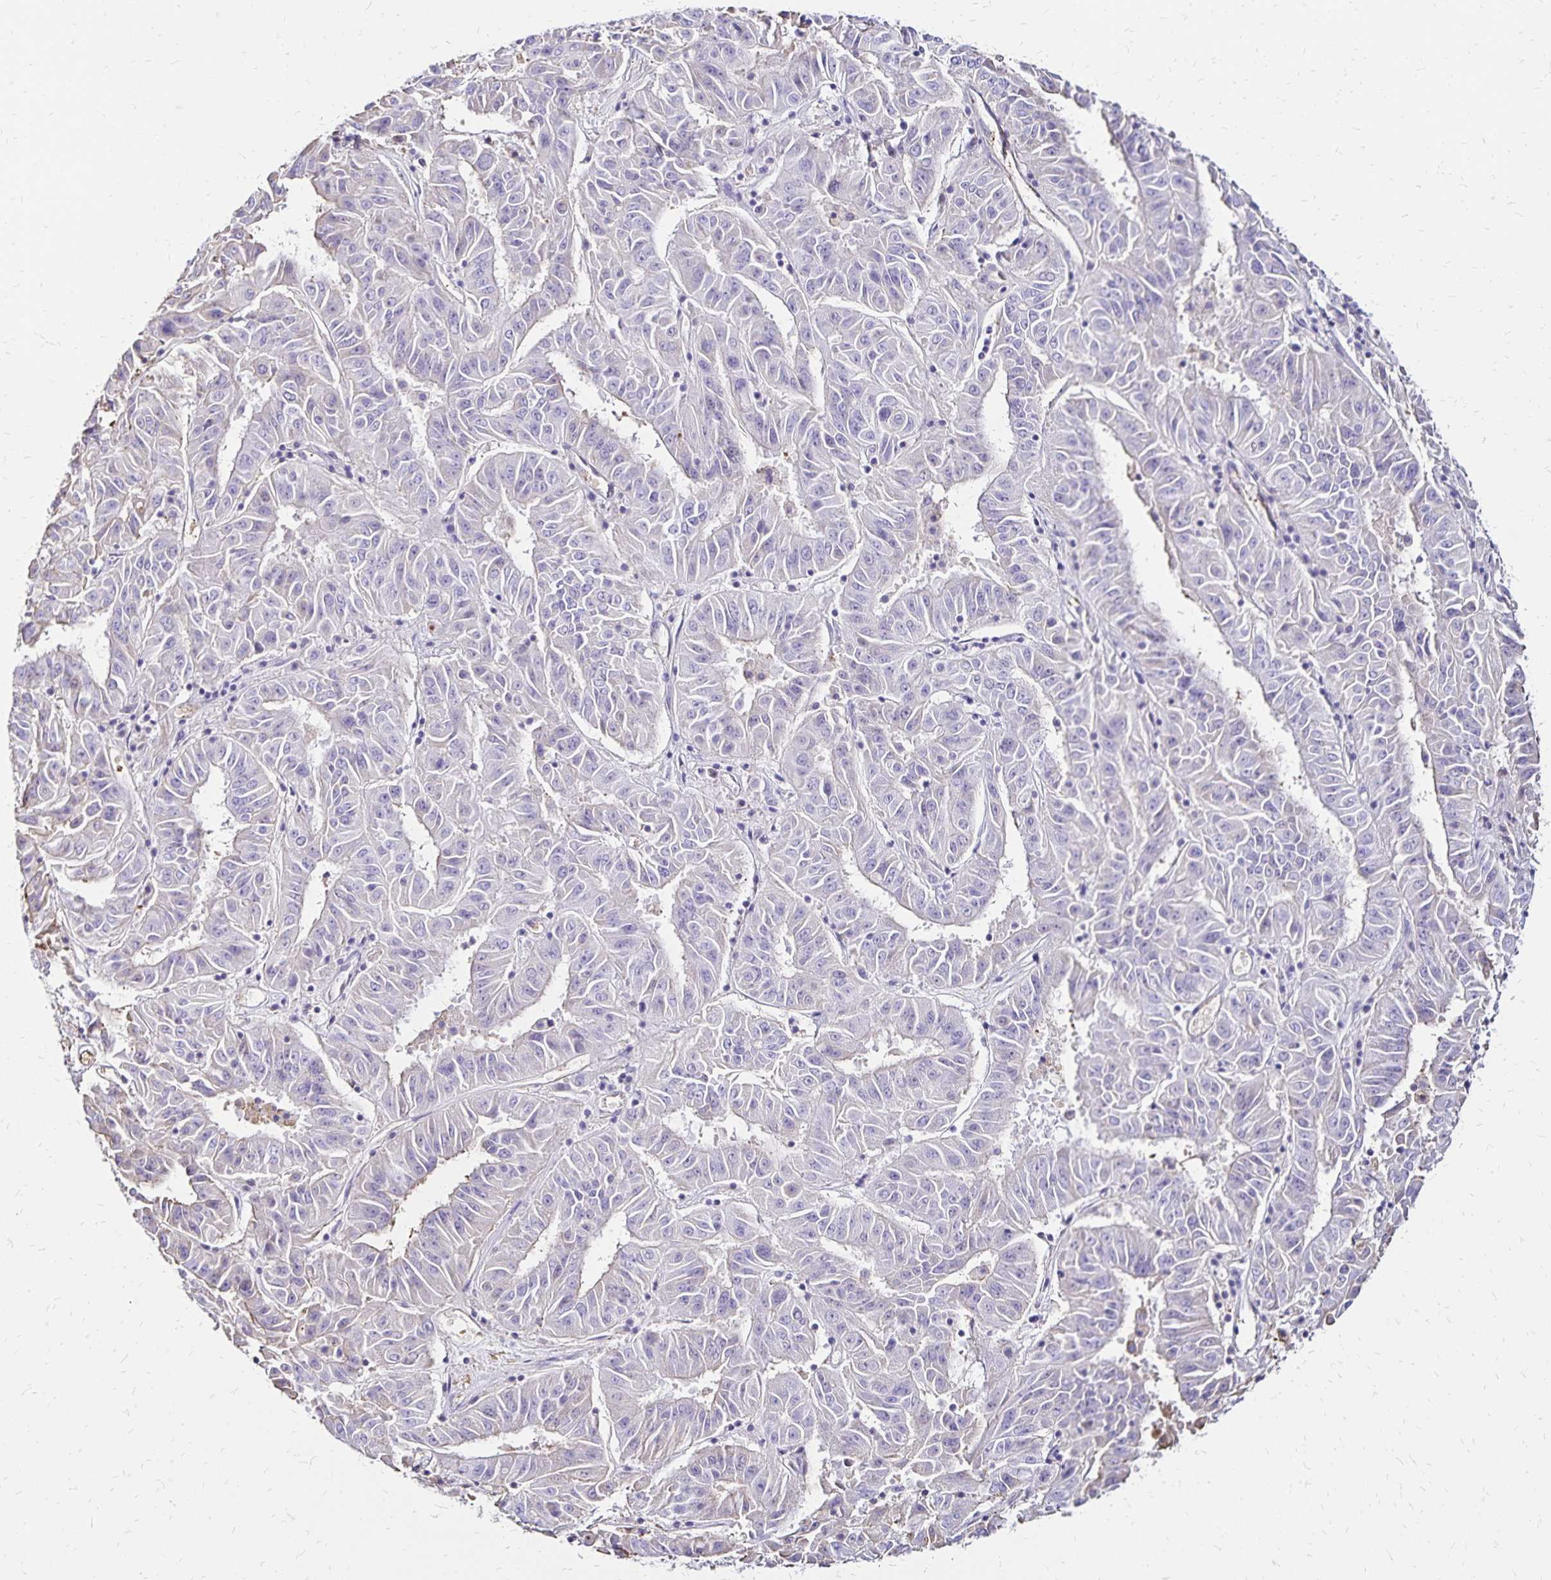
{"staining": {"intensity": "negative", "quantity": "none", "location": "none"}, "tissue": "pancreatic cancer", "cell_type": "Tumor cells", "image_type": "cancer", "snomed": [{"axis": "morphology", "description": "Adenocarcinoma, NOS"}, {"axis": "topography", "description": "Pancreas"}], "caption": "DAB (3,3'-diaminobenzidine) immunohistochemical staining of adenocarcinoma (pancreatic) reveals no significant staining in tumor cells.", "gene": "KISS1", "patient": {"sex": "male", "age": 63}}